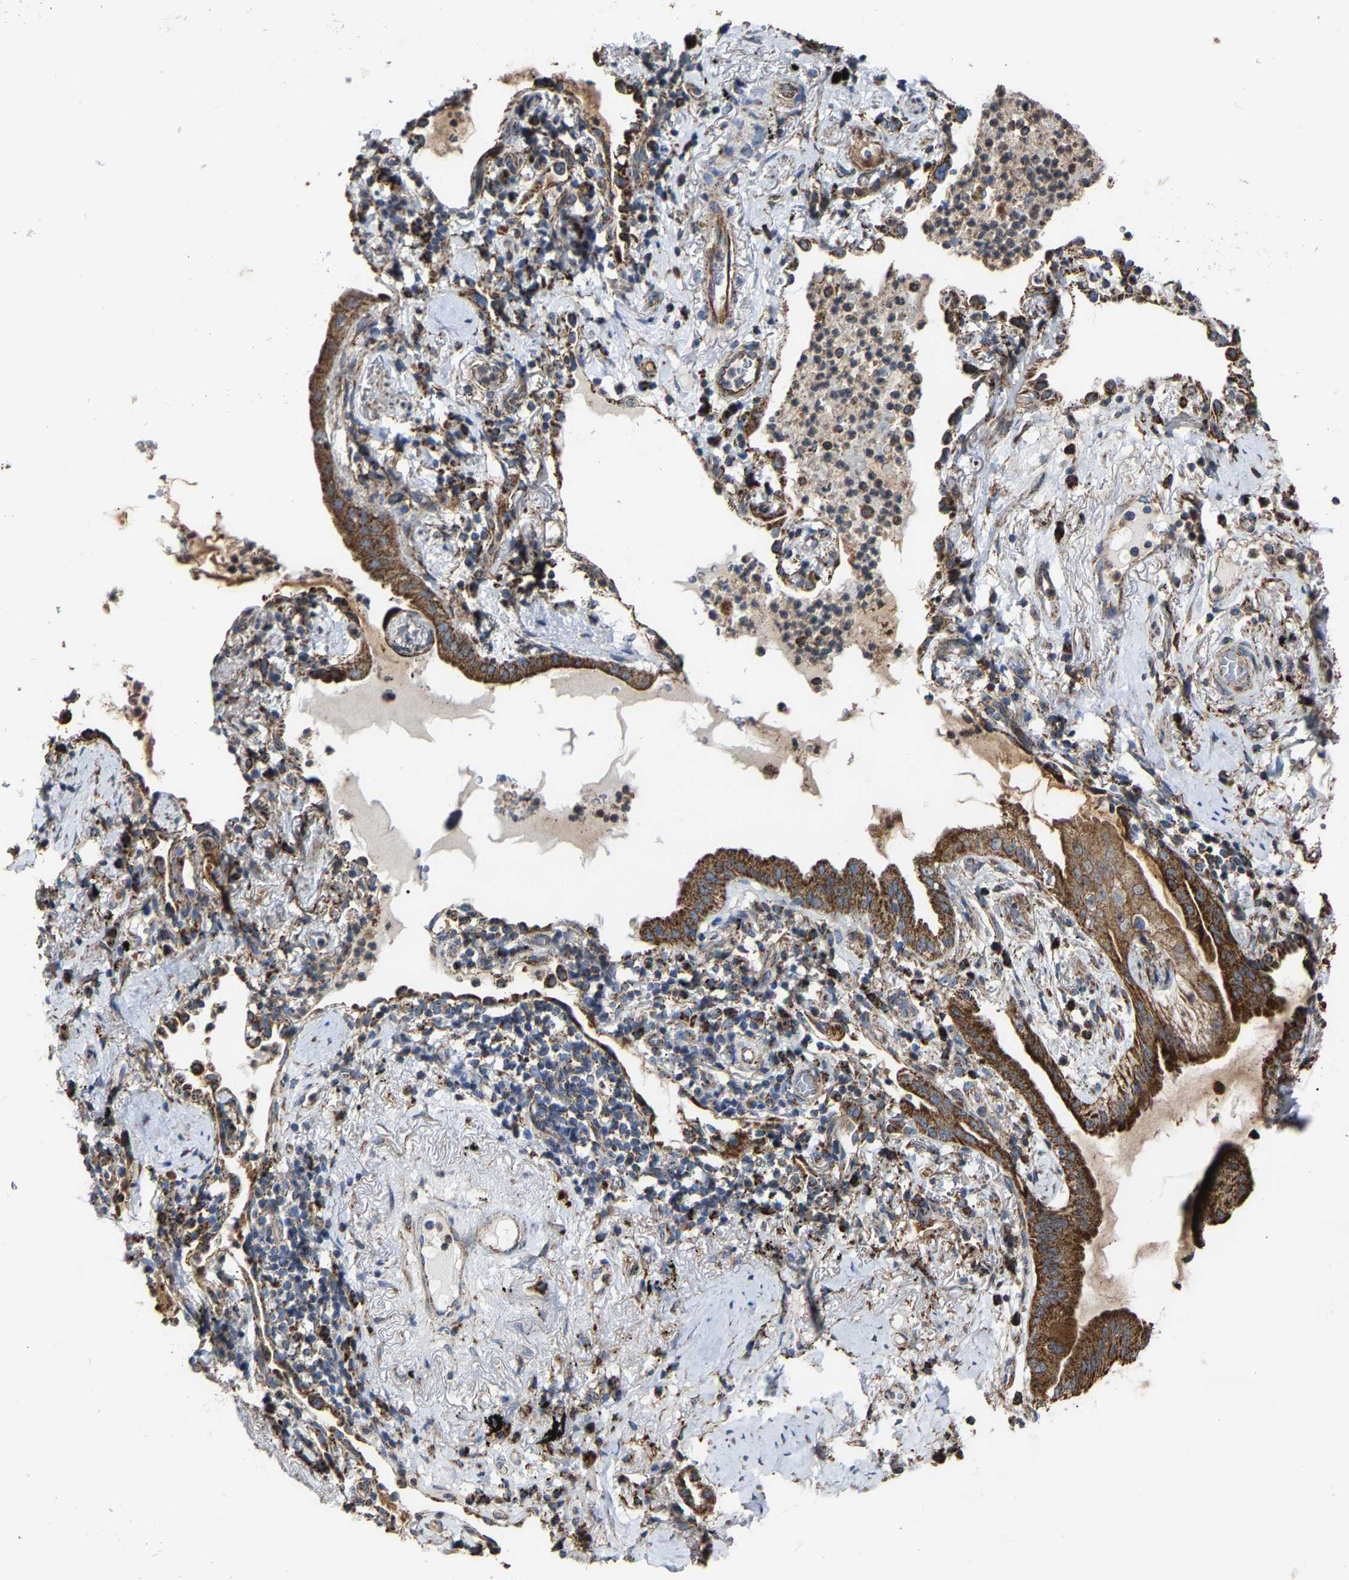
{"staining": {"intensity": "strong", "quantity": ">75%", "location": "cytoplasmic/membranous"}, "tissue": "lung cancer", "cell_type": "Tumor cells", "image_type": "cancer", "snomed": [{"axis": "morphology", "description": "Normal tissue, NOS"}, {"axis": "morphology", "description": "Adenocarcinoma, NOS"}, {"axis": "topography", "description": "Bronchus"}, {"axis": "topography", "description": "Lung"}], "caption": "Tumor cells display strong cytoplasmic/membranous positivity in approximately >75% of cells in lung cancer. (DAB (3,3'-diaminobenzidine) IHC, brown staining for protein, blue staining for nuclei).", "gene": "NDUFV3", "patient": {"sex": "female", "age": 70}}